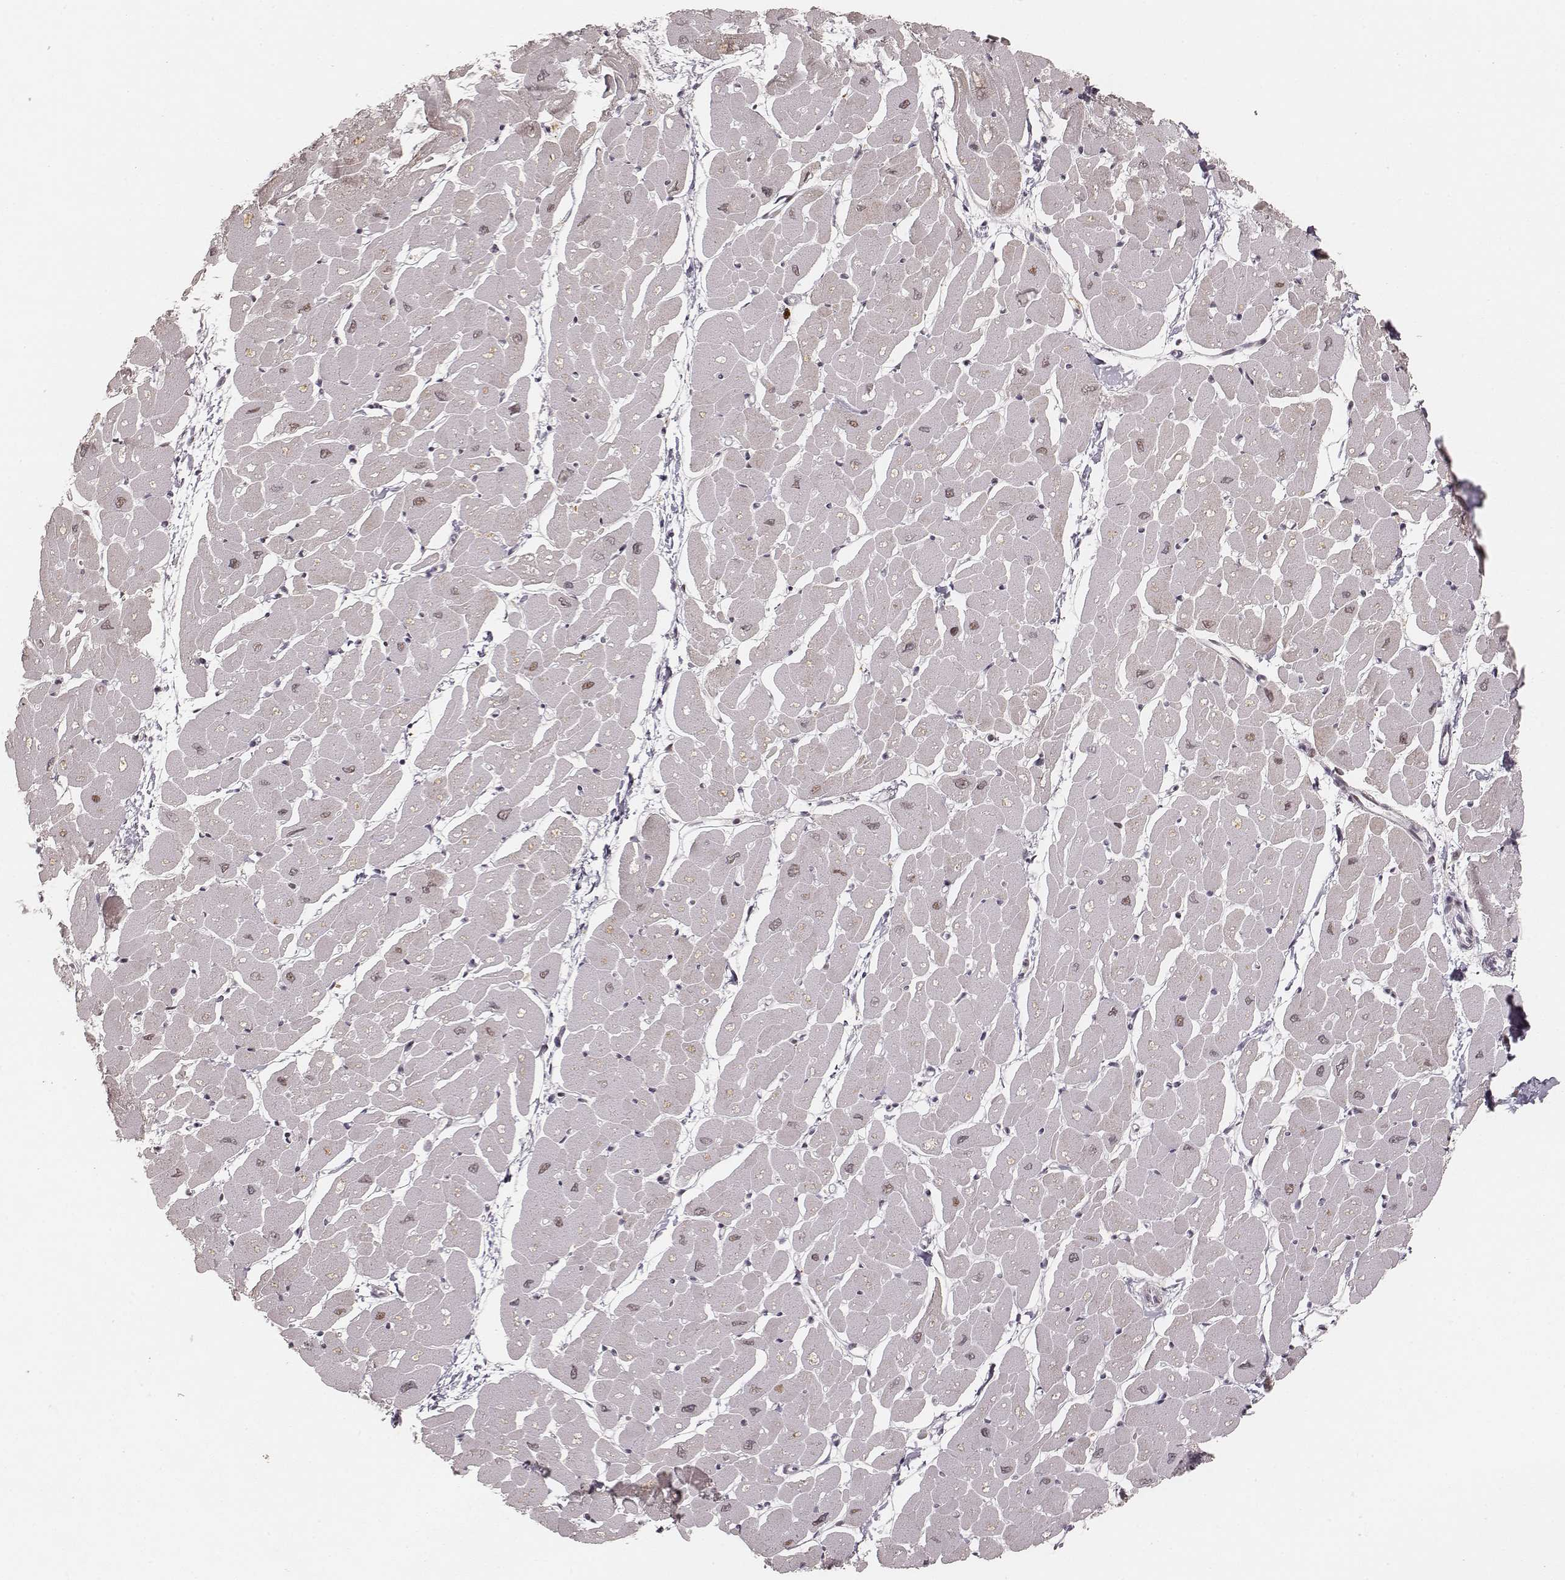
{"staining": {"intensity": "moderate", "quantity": "25%-75%", "location": "nuclear"}, "tissue": "heart muscle", "cell_type": "Cardiomyocytes", "image_type": "normal", "snomed": [{"axis": "morphology", "description": "Normal tissue, NOS"}, {"axis": "topography", "description": "Heart"}], "caption": "The histopathology image displays a brown stain indicating the presence of a protein in the nuclear of cardiomyocytes in heart muscle. The staining was performed using DAB (3,3'-diaminobenzidine), with brown indicating positive protein expression. Nuclei are stained blue with hematoxylin.", "gene": "HNRNPC", "patient": {"sex": "male", "age": 57}}